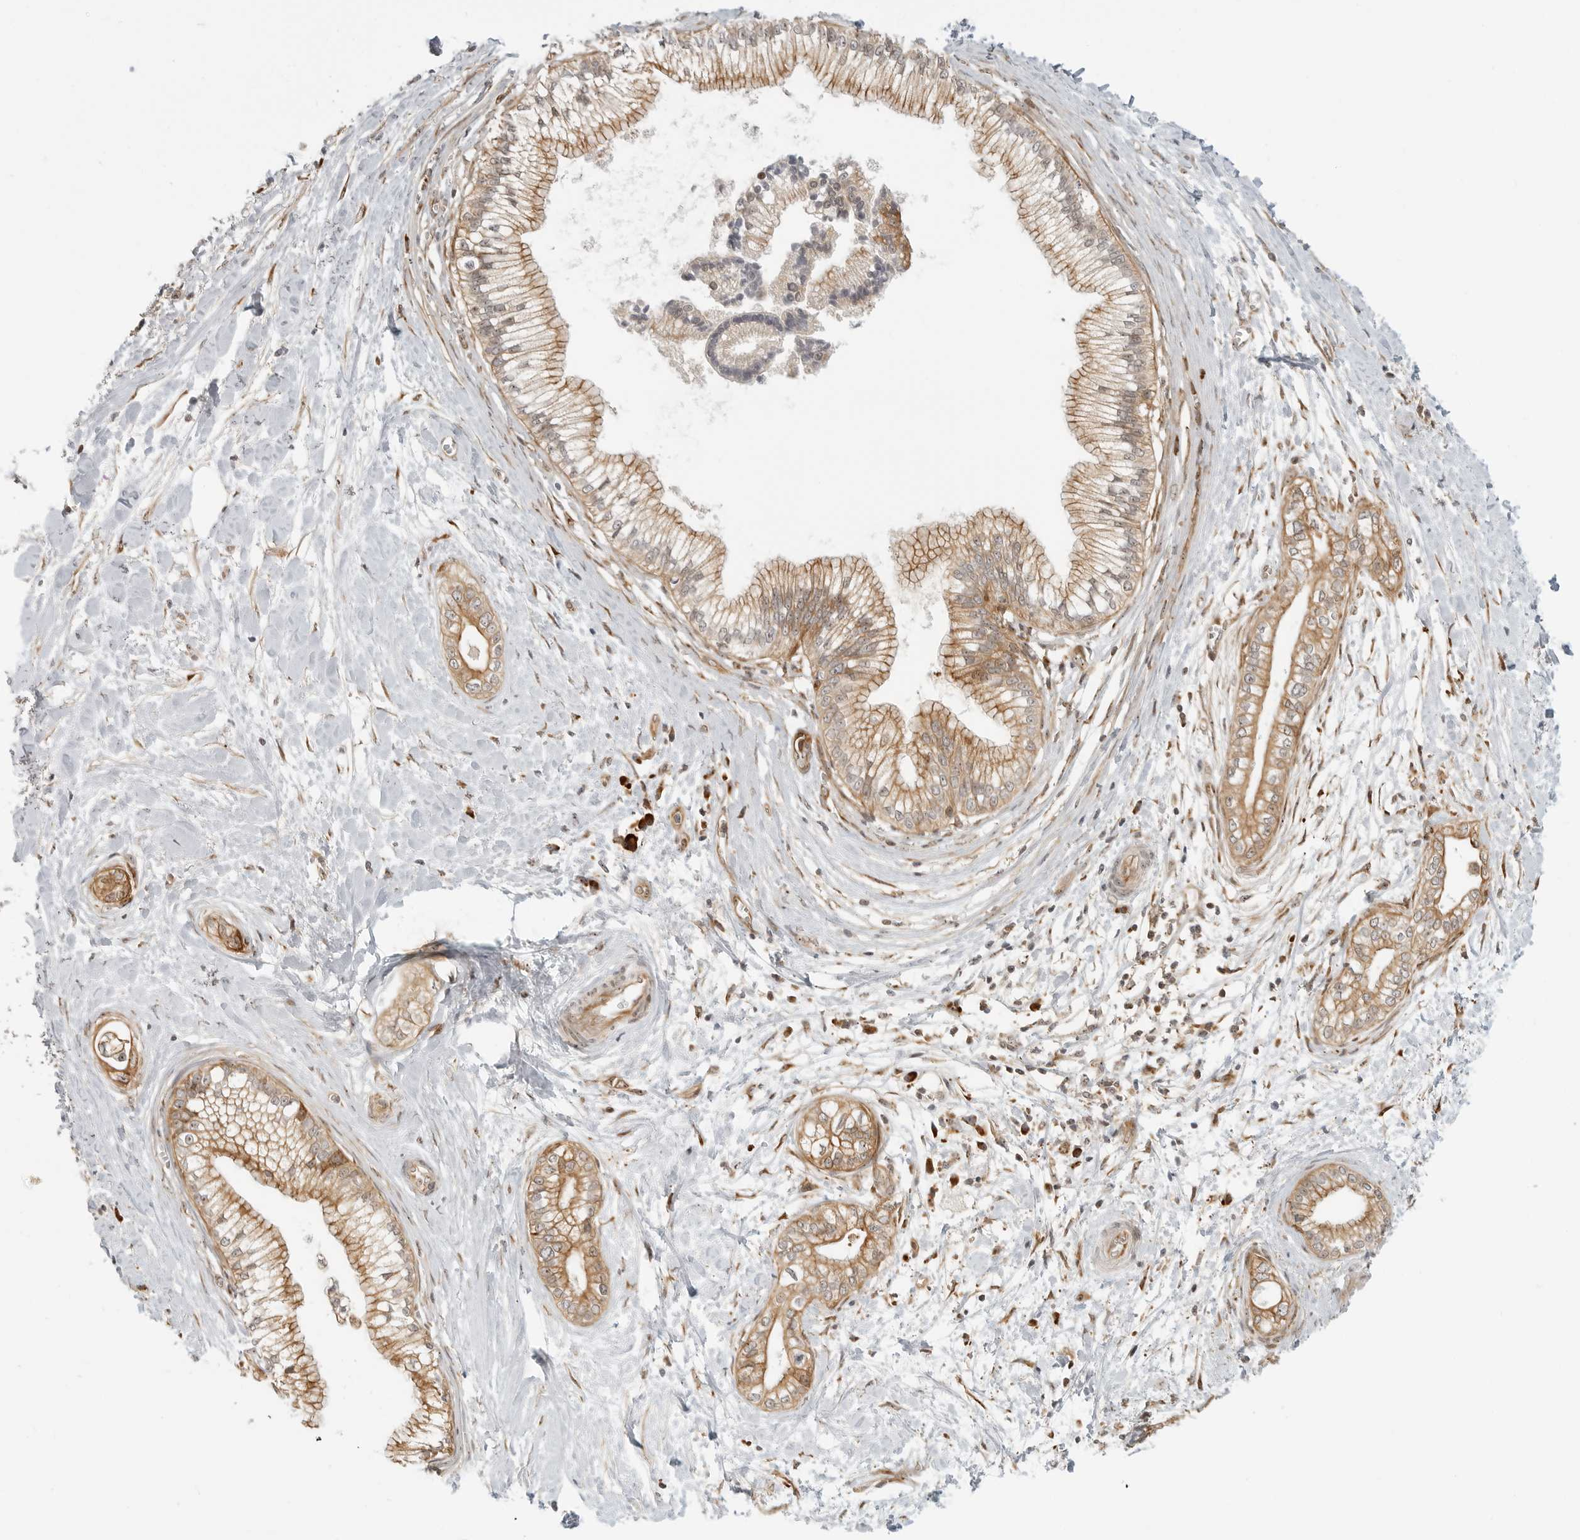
{"staining": {"intensity": "moderate", "quantity": ">75%", "location": "cytoplasmic/membranous"}, "tissue": "pancreatic cancer", "cell_type": "Tumor cells", "image_type": "cancer", "snomed": [{"axis": "morphology", "description": "Adenocarcinoma, NOS"}, {"axis": "topography", "description": "Pancreas"}], "caption": "This is an image of IHC staining of adenocarcinoma (pancreatic), which shows moderate staining in the cytoplasmic/membranous of tumor cells.", "gene": "DSCC1", "patient": {"sex": "male", "age": 68}}